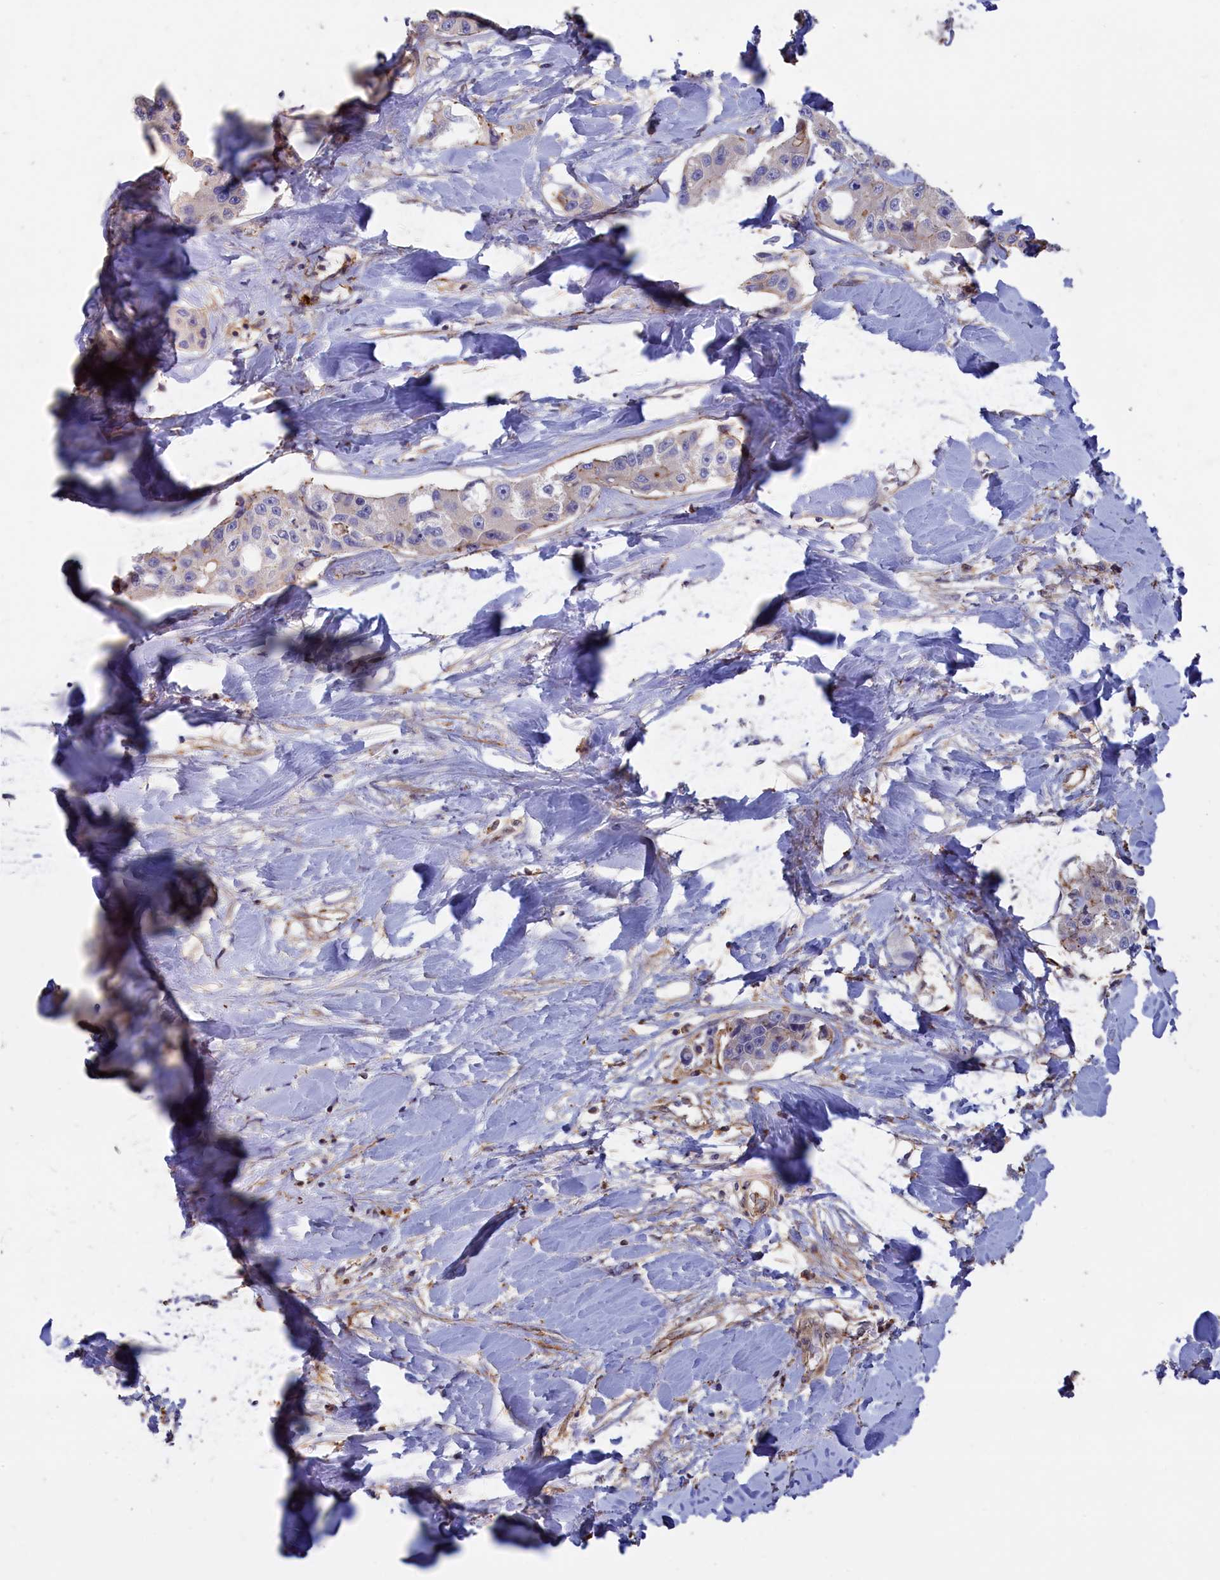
{"staining": {"intensity": "moderate", "quantity": "<25%", "location": "cytoplasmic/membranous"}, "tissue": "liver cancer", "cell_type": "Tumor cells", "image_type": "cancer", "snomed": [{"axis": "morphology", "description": "Cholangiocarcinoma"}, {"axis": "topography", "description": "Liver"}], "caption": "Immunohistochemical staining of human liver cancer shows low levels of moderate cytoplasmic/membranous expression in approximately <25% of tumor cells. Immunohistochemistry stains the protein of interest in brown and the nuclei are stained blue.", "gene": "ANKRD27", "patient": {"sex": "male", "age": 59}}